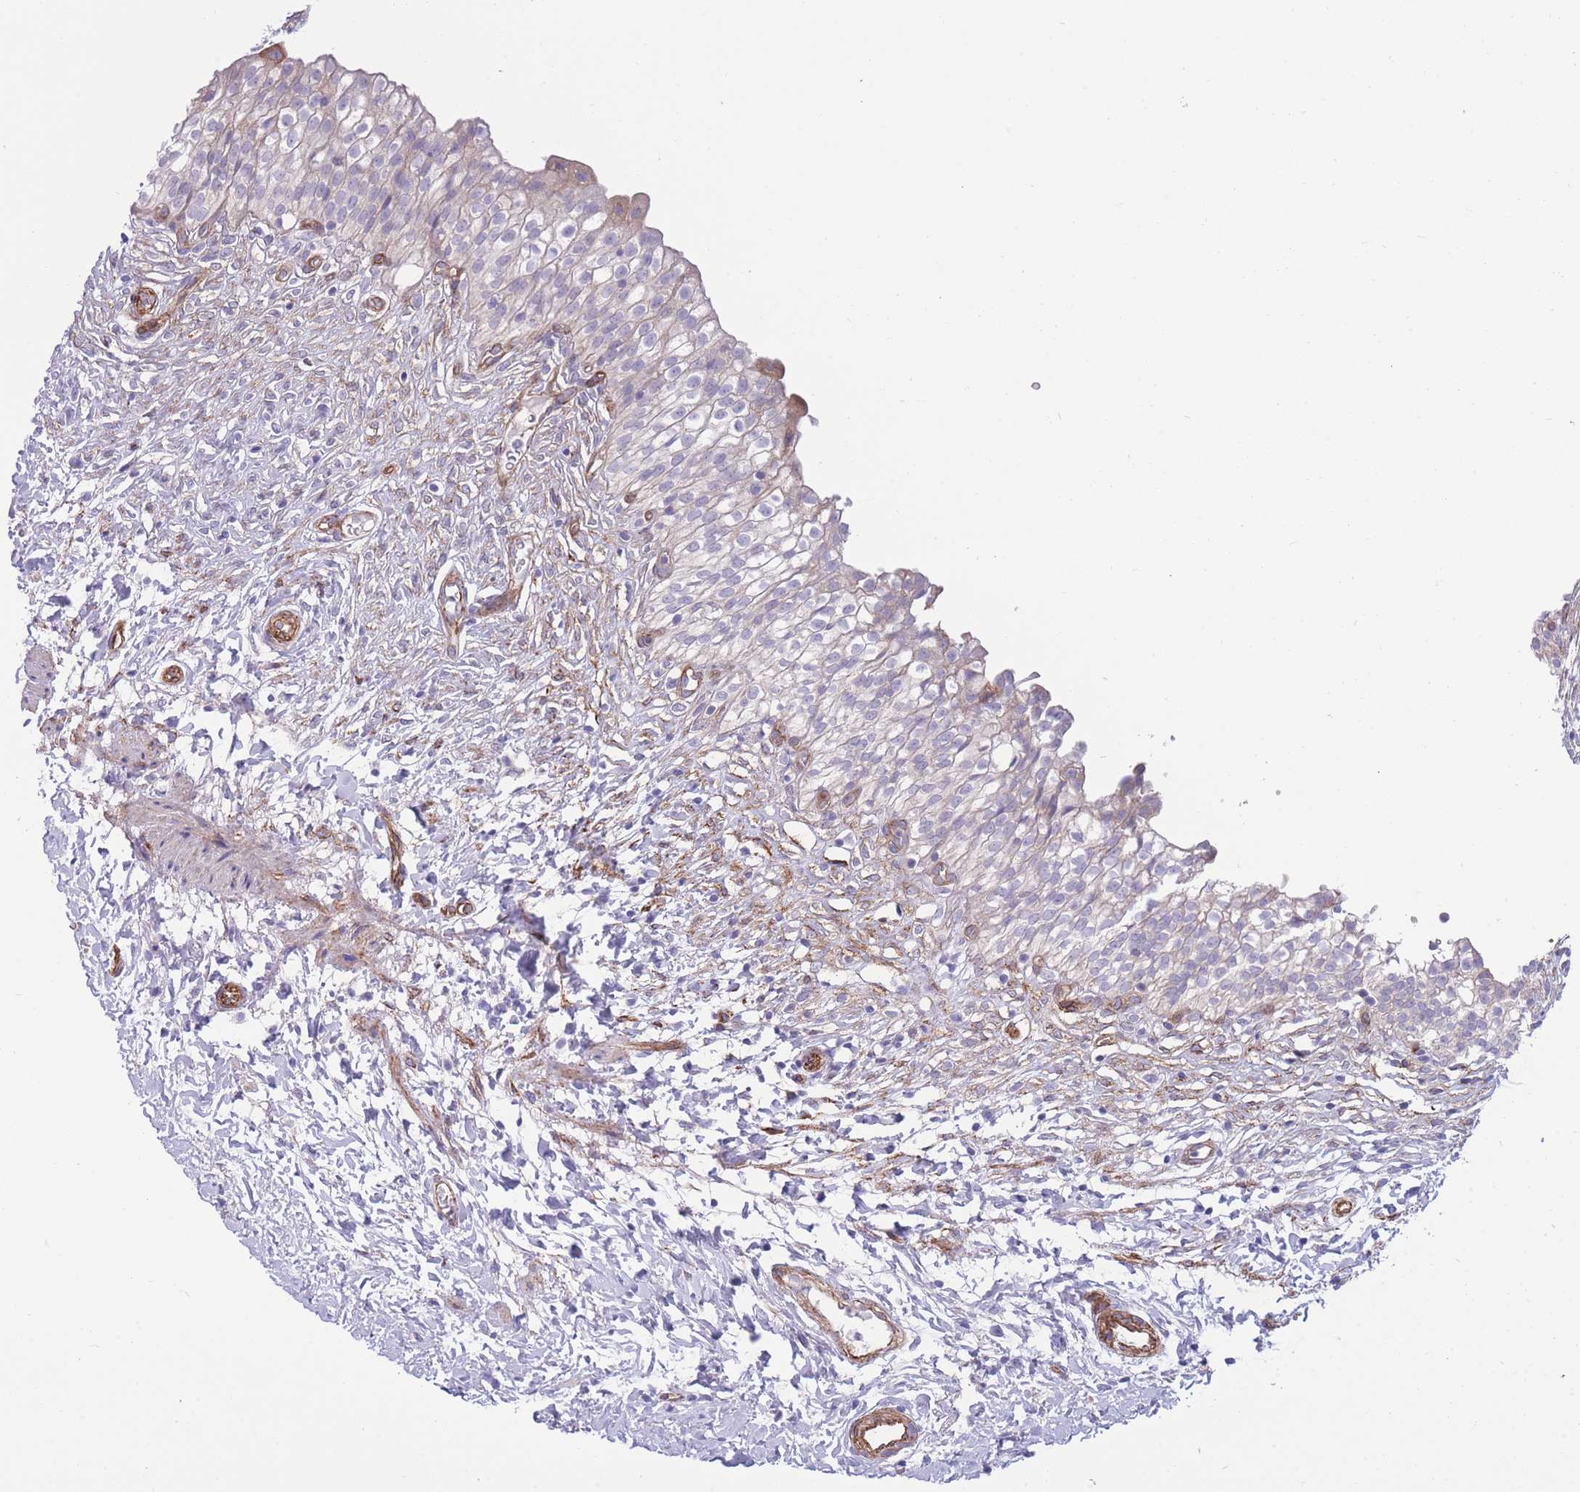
{"staining": {"intensity": "weak", "quantity": "<25%", "location": "cytoplasmic/membranous"}, "tissue": "urinary bladder", "cell_type": "Urothelial cells", "image_type": "normal", "snomed": [{"axis": "morphology", "description": "Normal tissue, NOS"}, {"axis": "topography", "description": "Urinary bladder"}], "caption": "There is no significant expression in urothelial cells of urinary bladder. (DAB immunohistochemistry with hematoxylin counter stain).", "gene": "RGS11", "patient": {"sex": "male", "age": 55}}